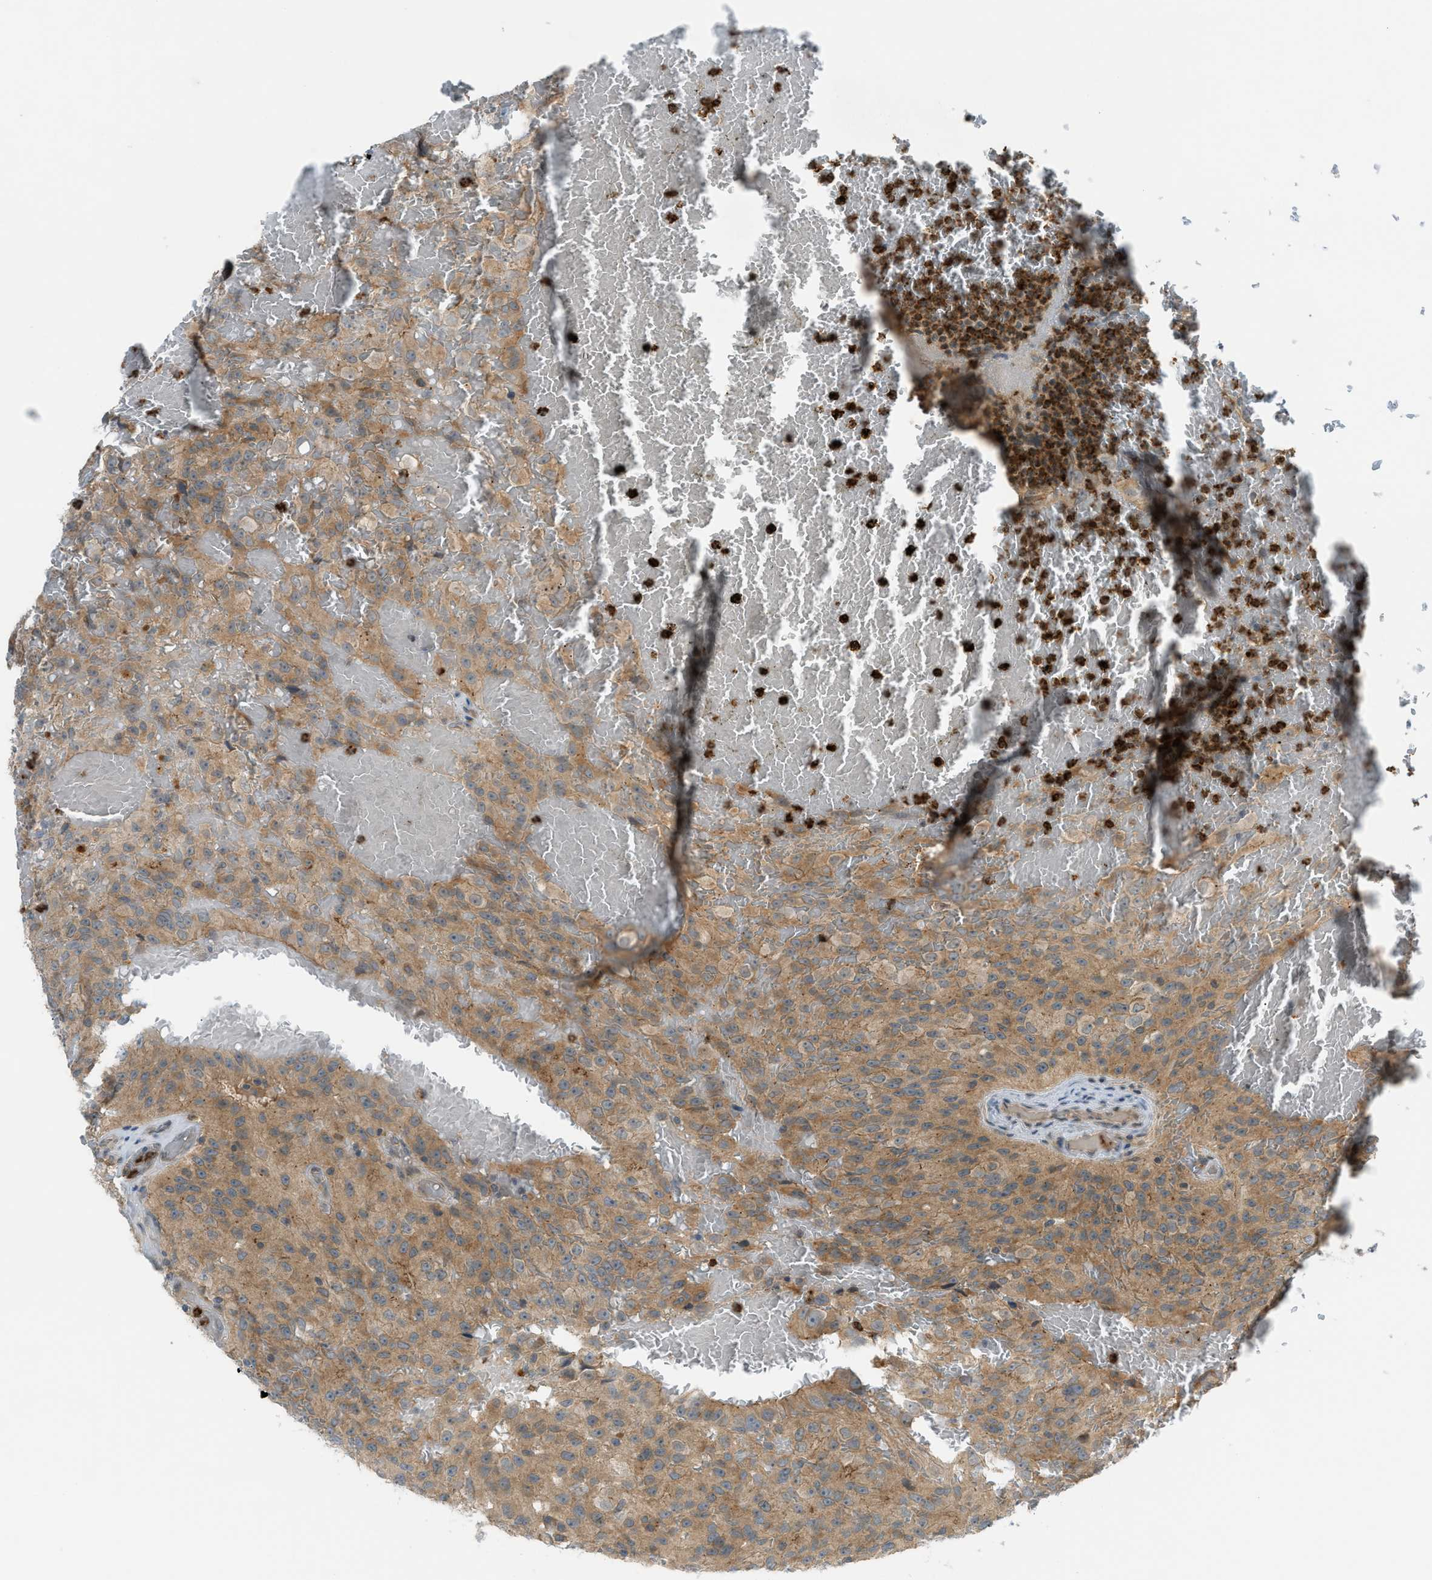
{"staining": {"intensity": "moderate", "quantity": ">75%", "location": "cytoplasmic/membranous"}, "tissue": "glioma", "cell_type": "Tumor cells", "image_type": "cancer", "snomed": [{"axis": "morphology", "description": "Glioma, malignant, High grade"}, {"axis": "topography", "description": "Brain"}], "caption": "The micrograph demonstrates a brown stain indicating the presence of a protein in the cytoplasmic/membranous of tumor cells in glioma.", "gene": "DYRK1A", "patient": {"sex": "male", "age": 32}}